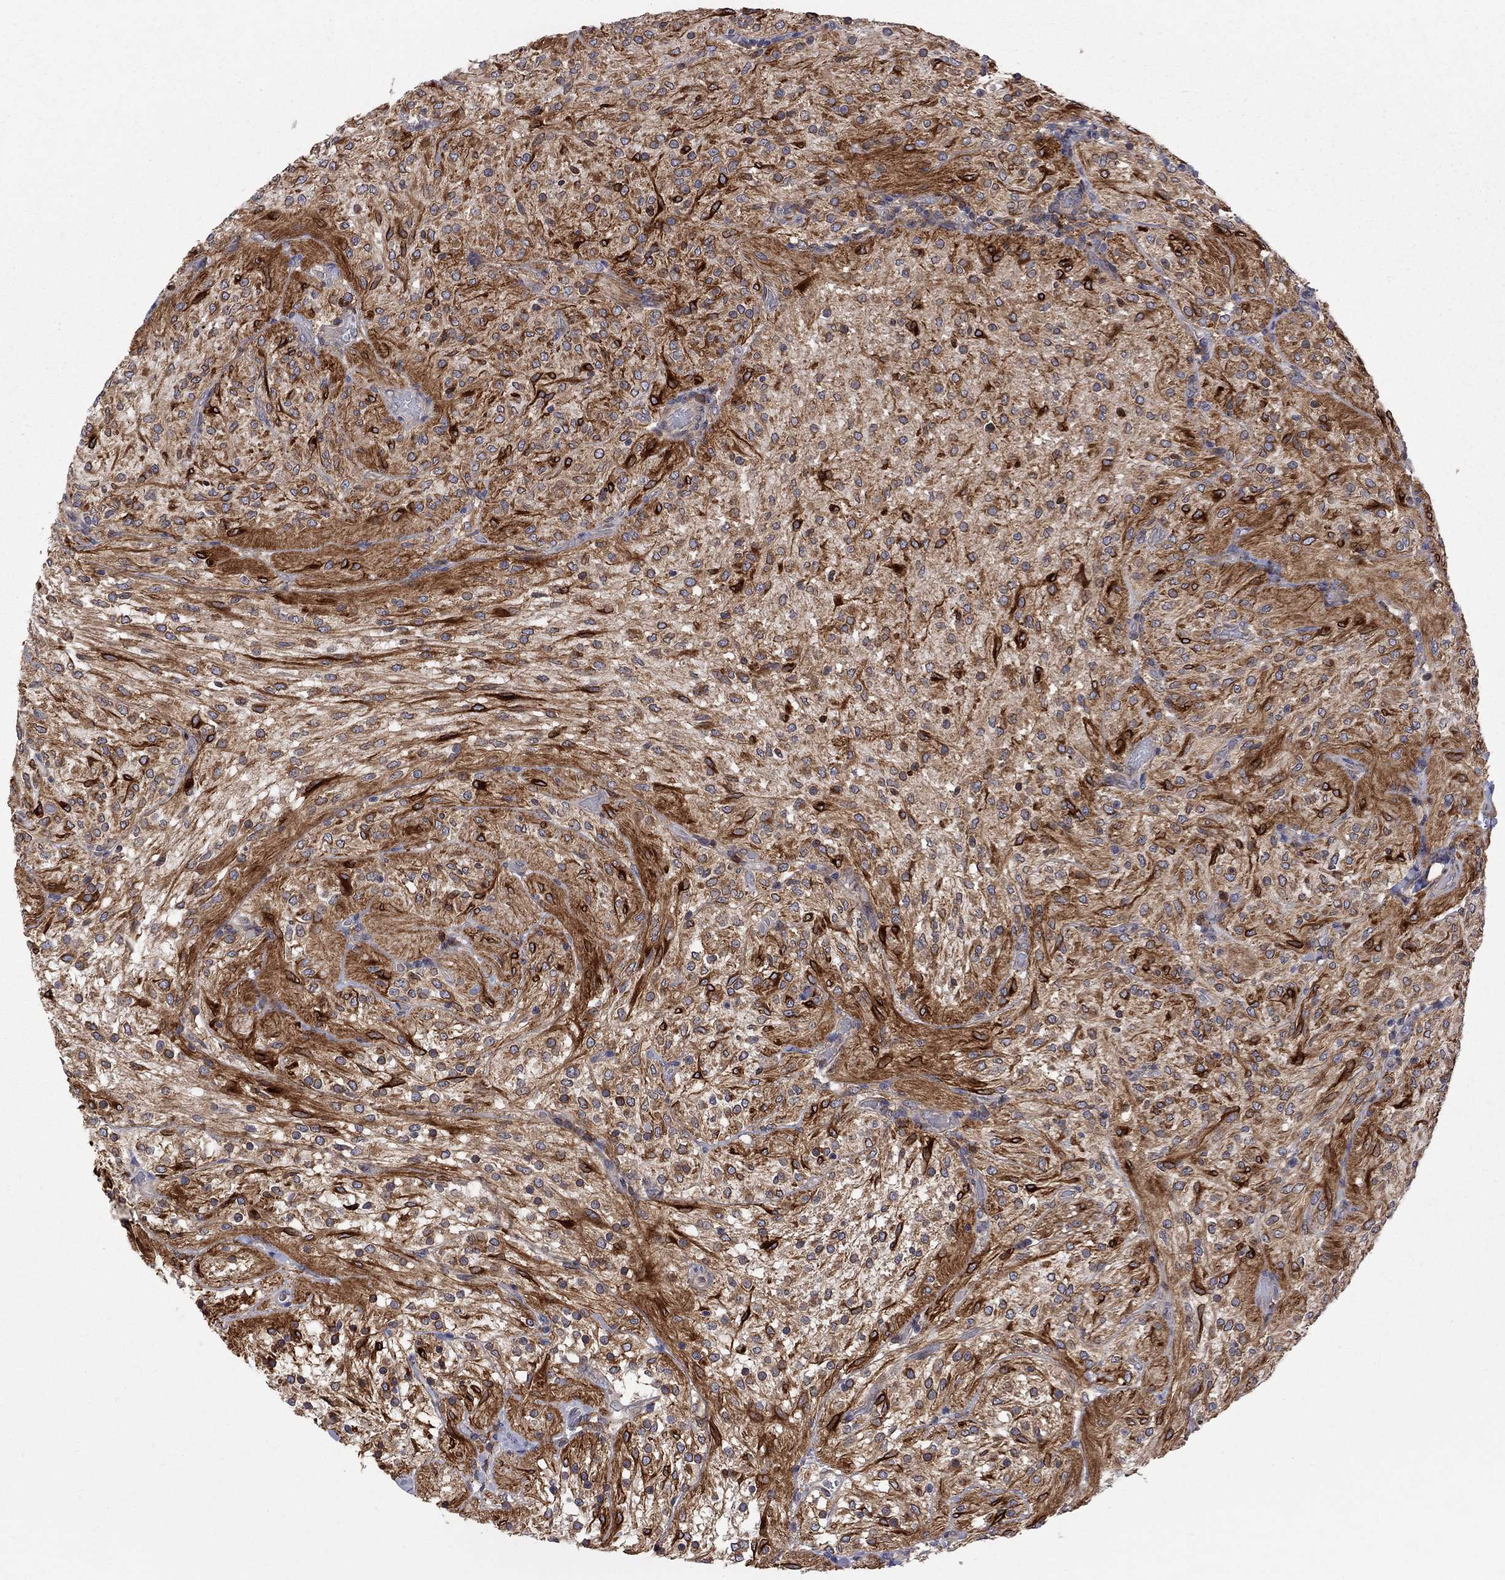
{"staining": {"intensity": "strong", "quantity": "25%-75%", "location": "cytoplasmic/membranous"}, "tissue": "glioma", "cell_type": "Tumor cells", "image_type": "cancer", "snomed": [{"axis": "morphology", "description": "Glioma, malignant, Low grade"}, {"axis": "topography", "description": "Brain"}], "caption": "This is an image of immunohistochemistry staining of glioma, which shows strong expression in the cytoplasmic/membranous of tumor cells.", "gene": "MTHFR", "patient": {"sex": "male", "age": 3}}